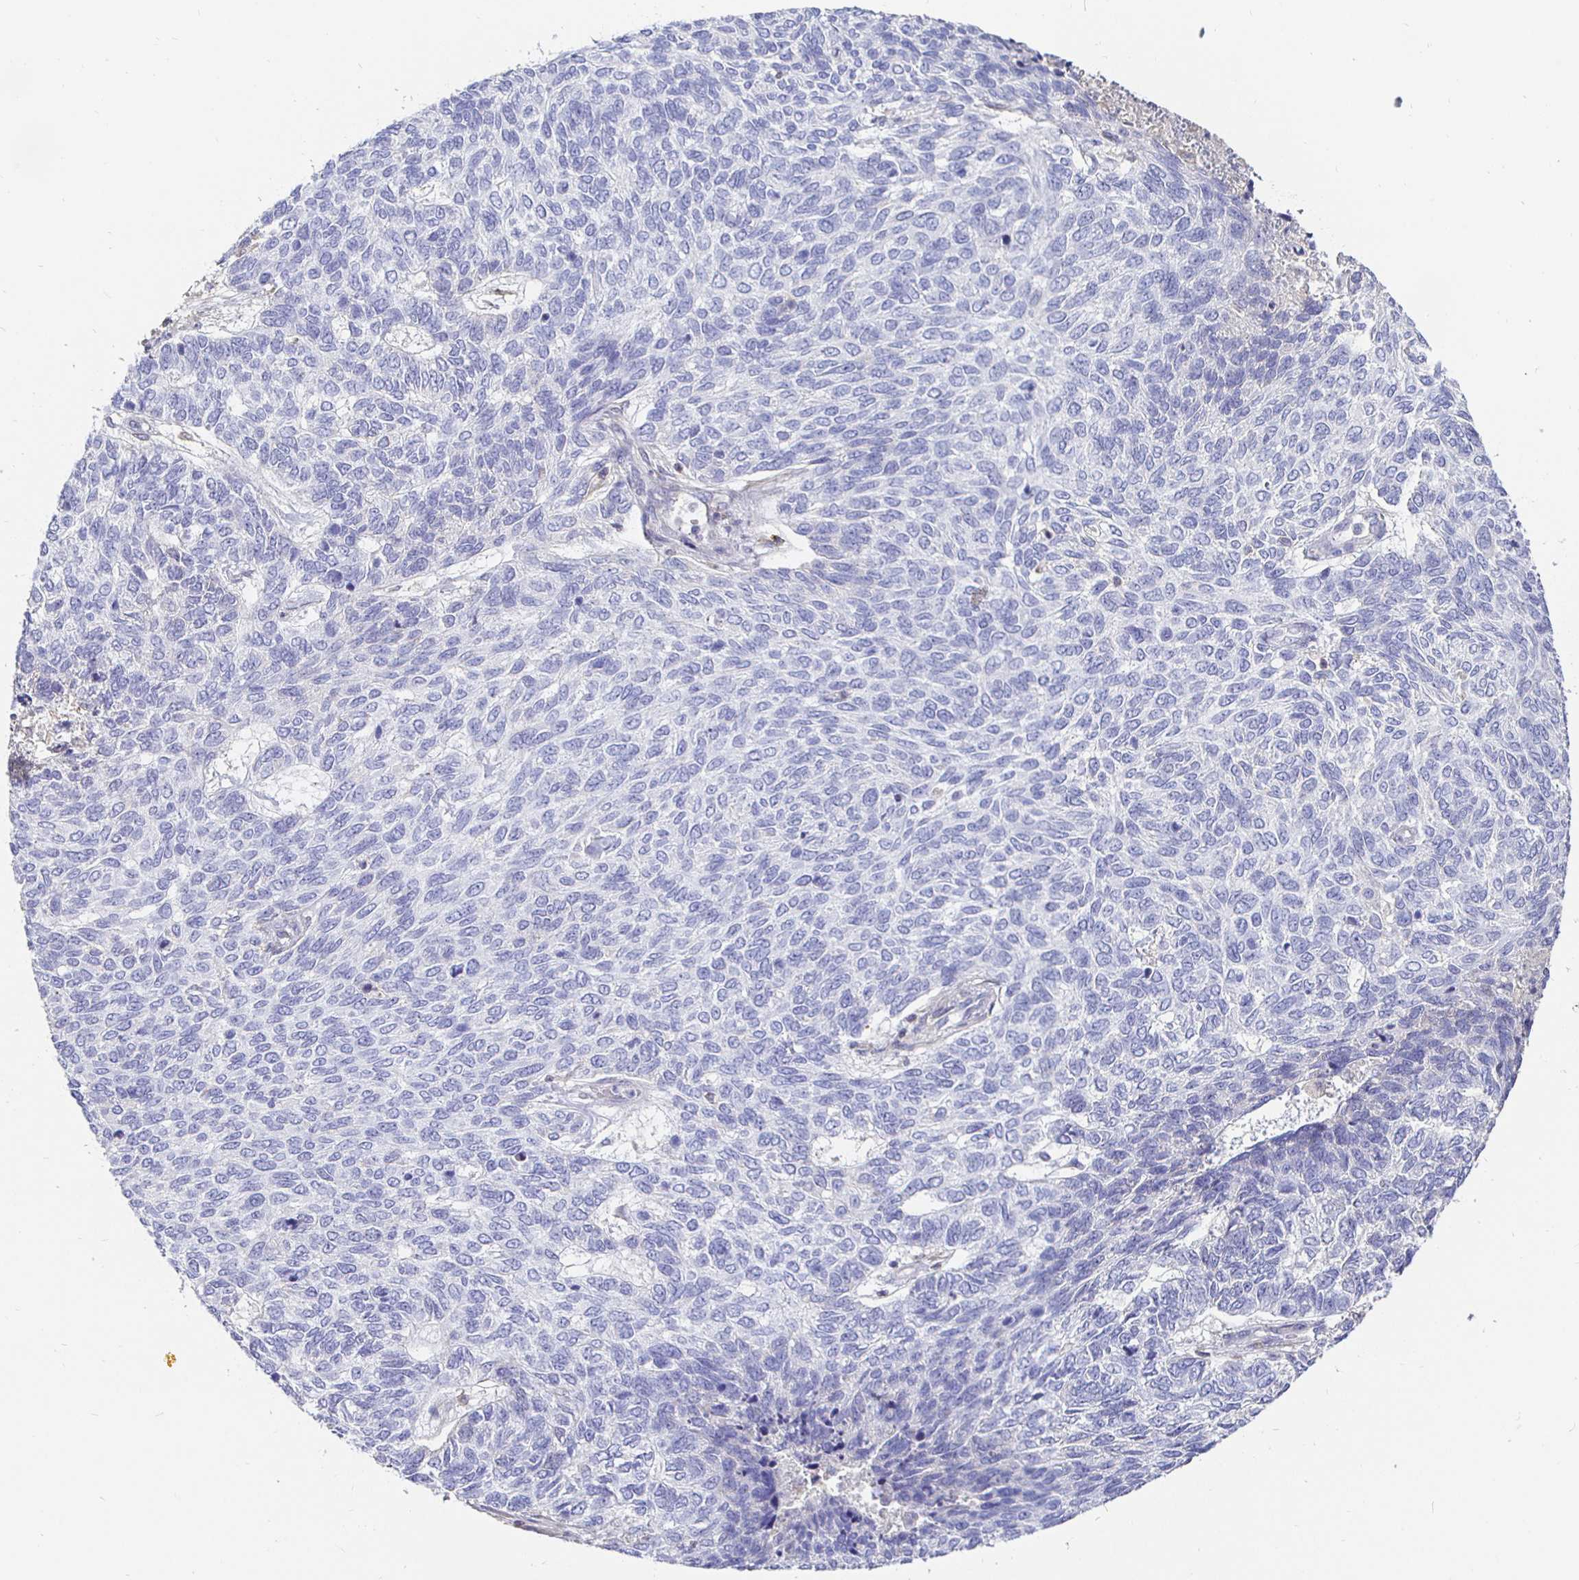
{"staining": {"intensity": "negative", "quantity": "none", "location": "none"}, "tissue": "skin cancer", "cell_type": "Tumor cells", "image_type": "cancer", "snomed": [{"axis": "morphology", "description": "Basal cell carcinoma"}, {"axis": "topography", "description": "Skin"}], "caption": "Tumor cells are negative for protein expression in human skin cancer.", "gene": "CXCR3", "patient": {"sex": "female", "age": 65}}